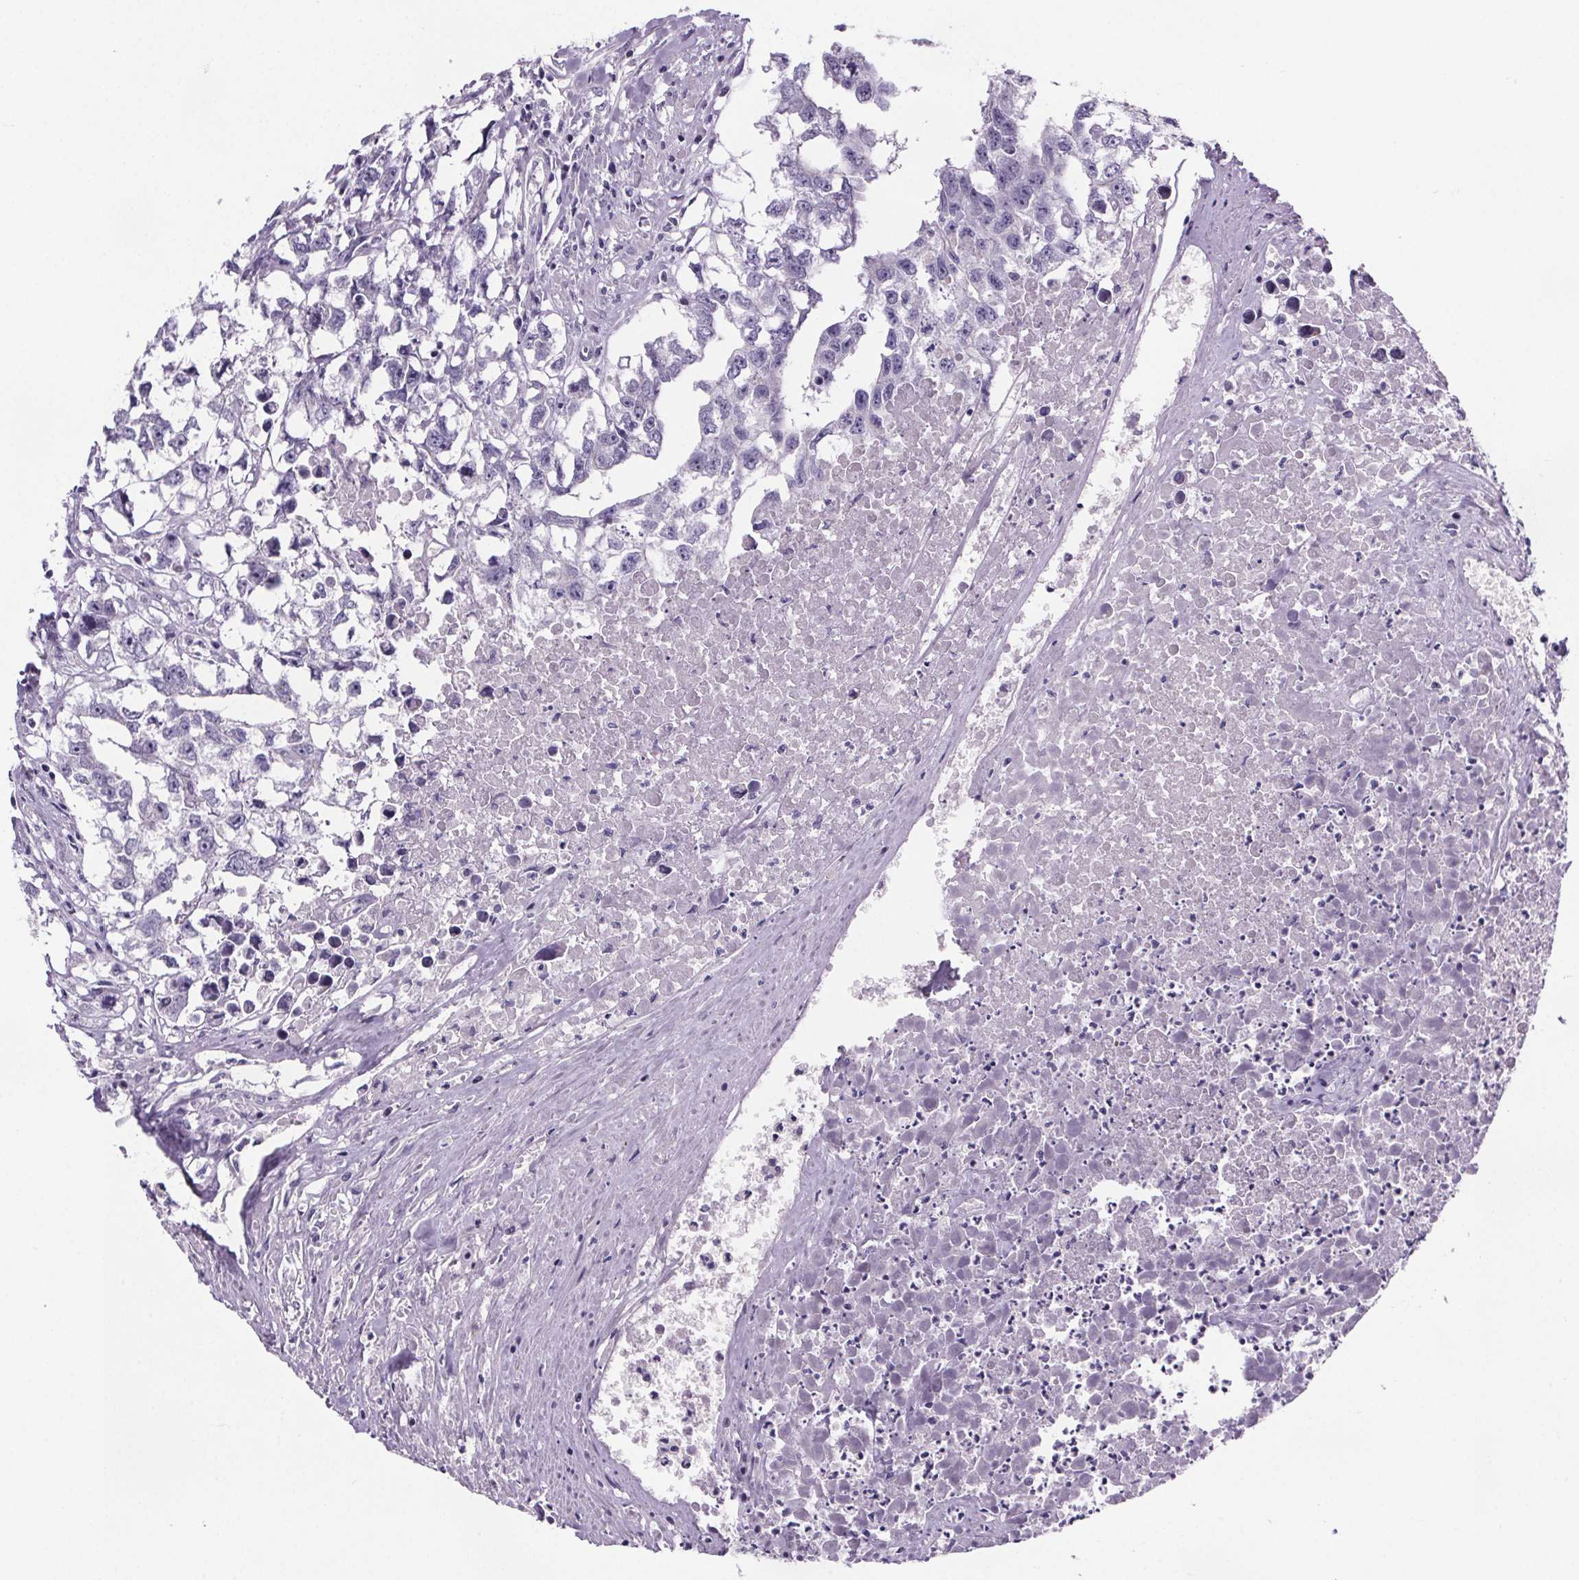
{"staining": {"intensity": "negative", "quantity": "none", "location": "none"}, "tissue": "testis cancer", "cell_type": "Tumor cells", "image_type": "cancer", "snomed": [{"axis": "morphology", "description": "Carcinoma, Embryonal, NOS"}, {"axis": "morphology", "description": "Teratoma, malignant, NOS"}, {"axis": "topography", "description": "Testis"}], "caption": "Immunohistochemistry (IHC) micrograph of neoplastic tissue: human testis cancer stained with DAB displays no significant protein expression in tumor cells.", "gene": "CUBN", "patient": {"sex": "male", "age": 44}}